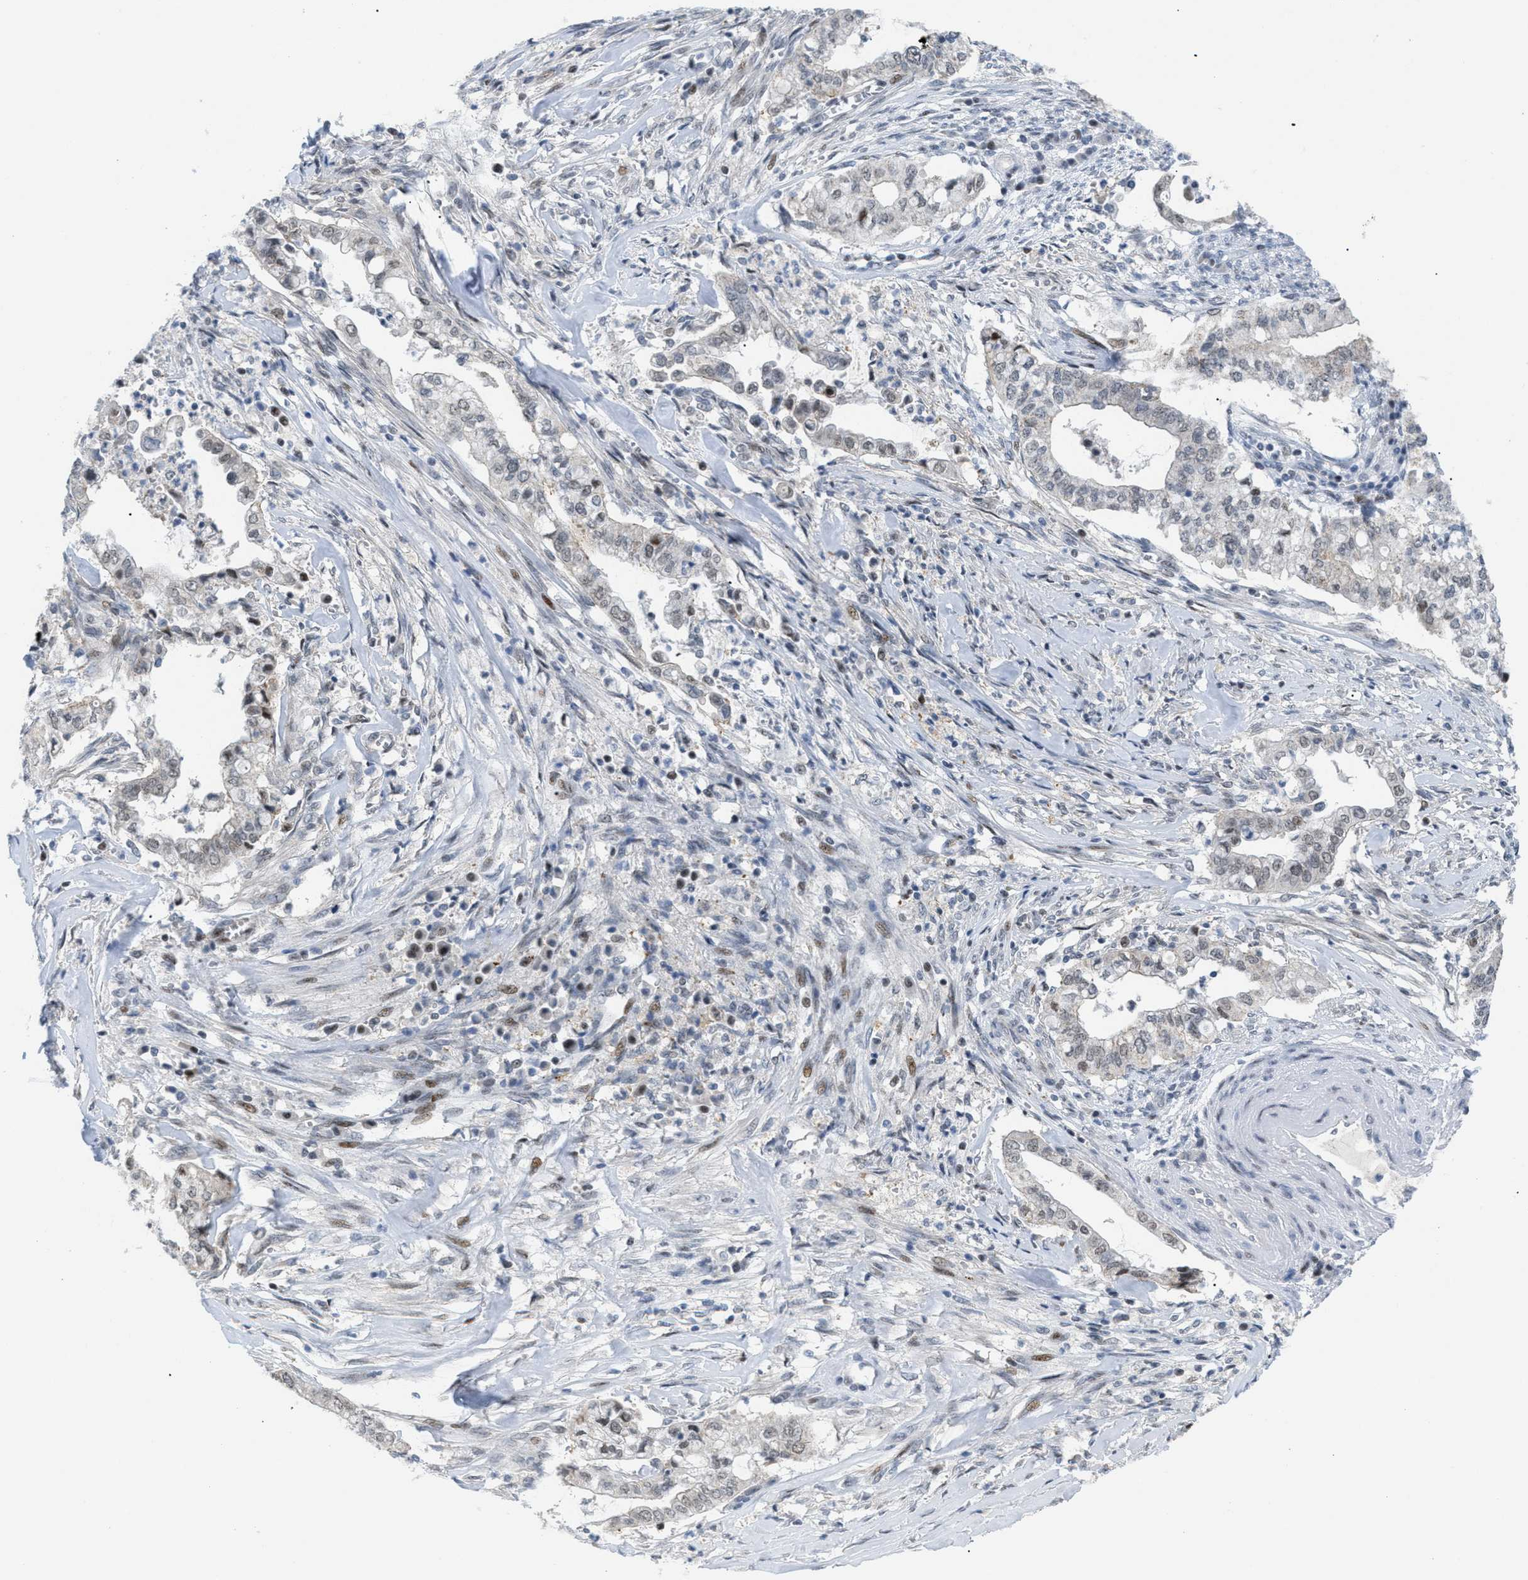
{"staining": {"intensity": "moderate", "quantity": "25%-75%", "location": "nuclear"}, "tissue": "cervical cancer", "cell_type": "Tumor cells", "image_type": "cancer", "snomed": [{"axis": "morphology", "description": "Adenocarcinoma, NOS"}, {"axis": "topography", "description": "Cervix"}], "caption": "DAB (3,3'-diaminobenzidine) immunohistochemical staining of cervical cancer (adenocarcinoma) exhibits moderate nuclear protein expression in approximately 25%-75% of tumor cells.", "gene": "MED1", "patient": {"sex": "female", "age": 44}}